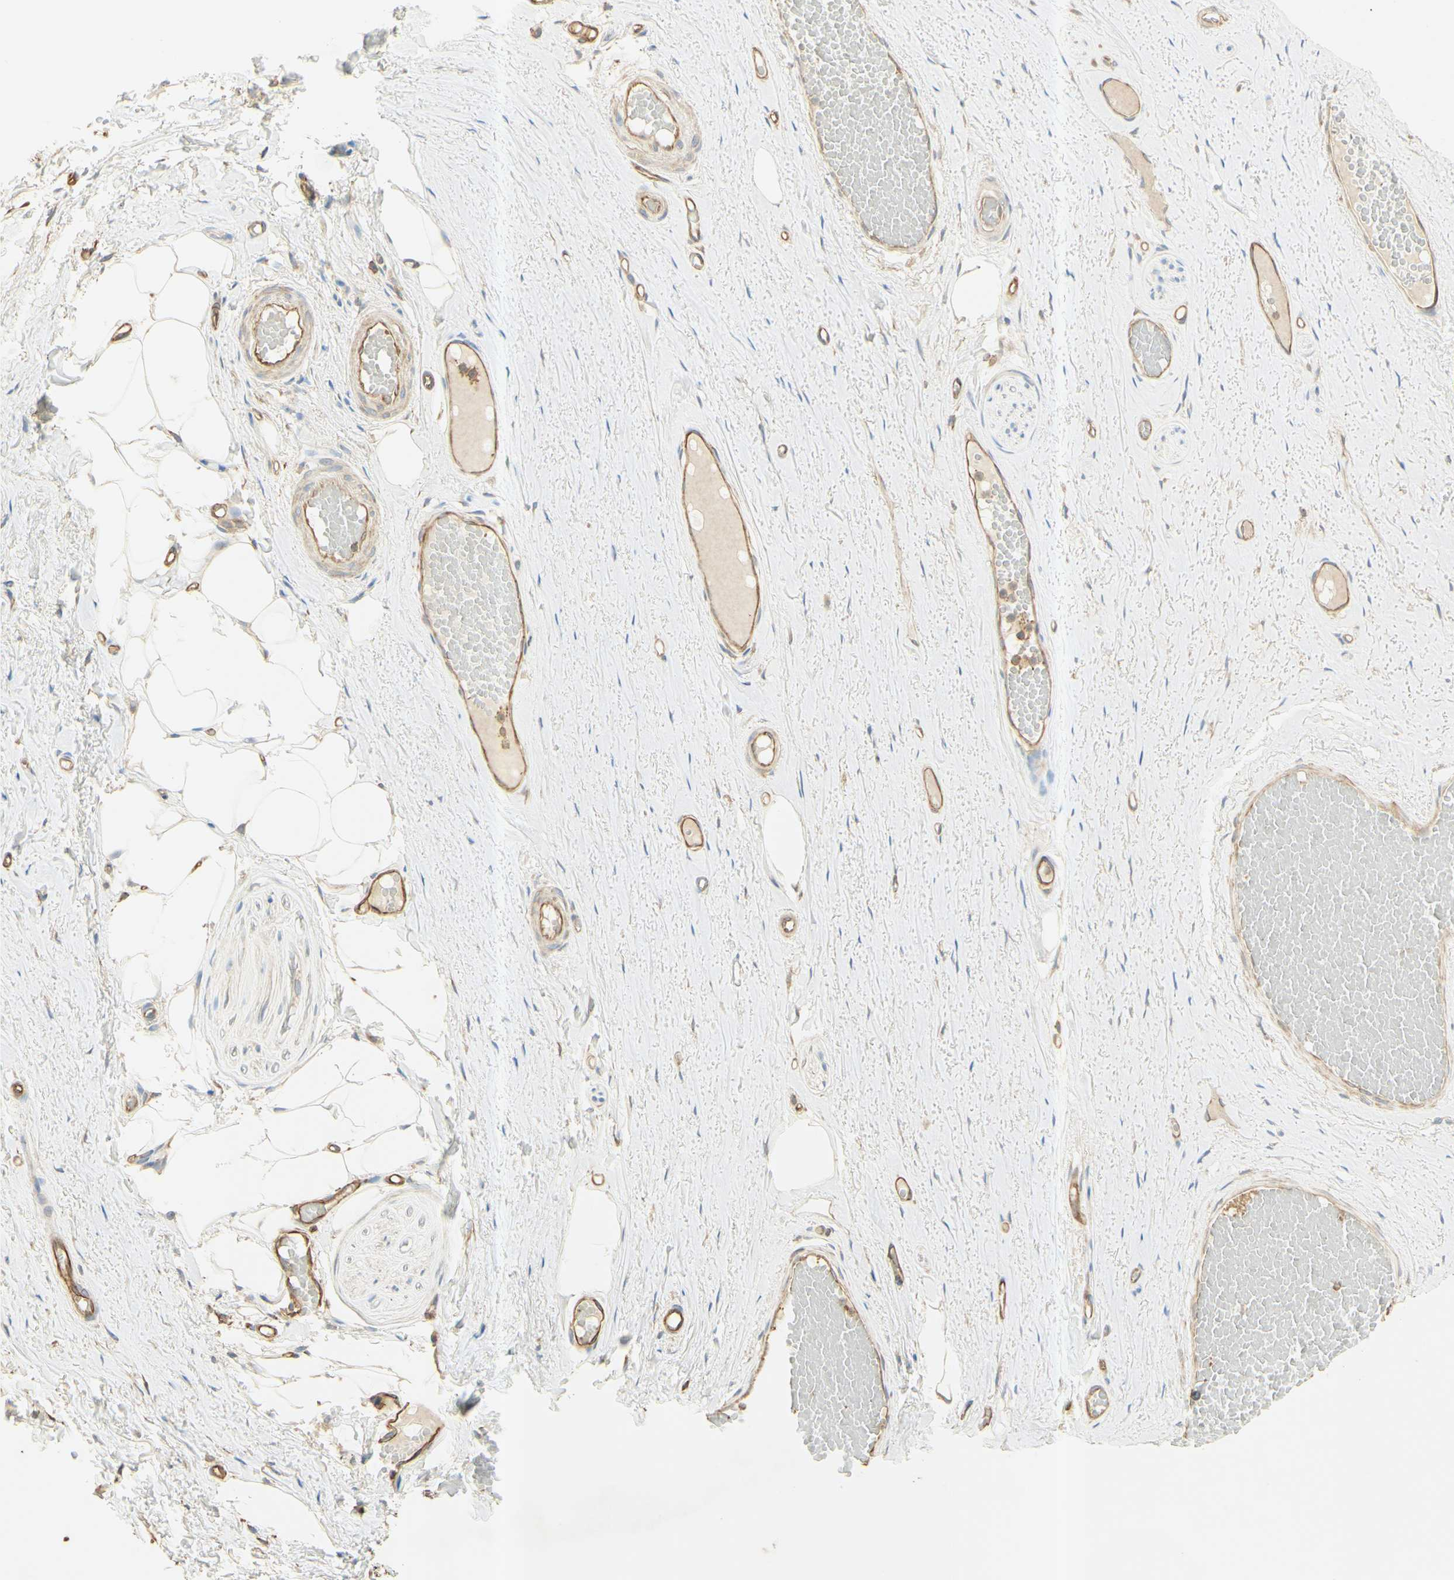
{"staining": {"intensity": "moderate", "quantity": ">75%", "location": "cytoplasmic/membranous"}, "tissue": "skin", "cell_type": "Epidermal cells", "image_type": "normal", "snomed": [{"axis": "morphology", "description": "Normal tissue, NOS"}, {"axis": "topography", "description": "Vulva"}], "caption": "Benign skin displays moderate cytoplasmic/membranous positivity in about >75% of epidermal cells (brown staining indicates protein expression, while blue staining denotes nuclei)..", "gene": "IKBKG", "patient": {"sex": "female", "age": 54}}